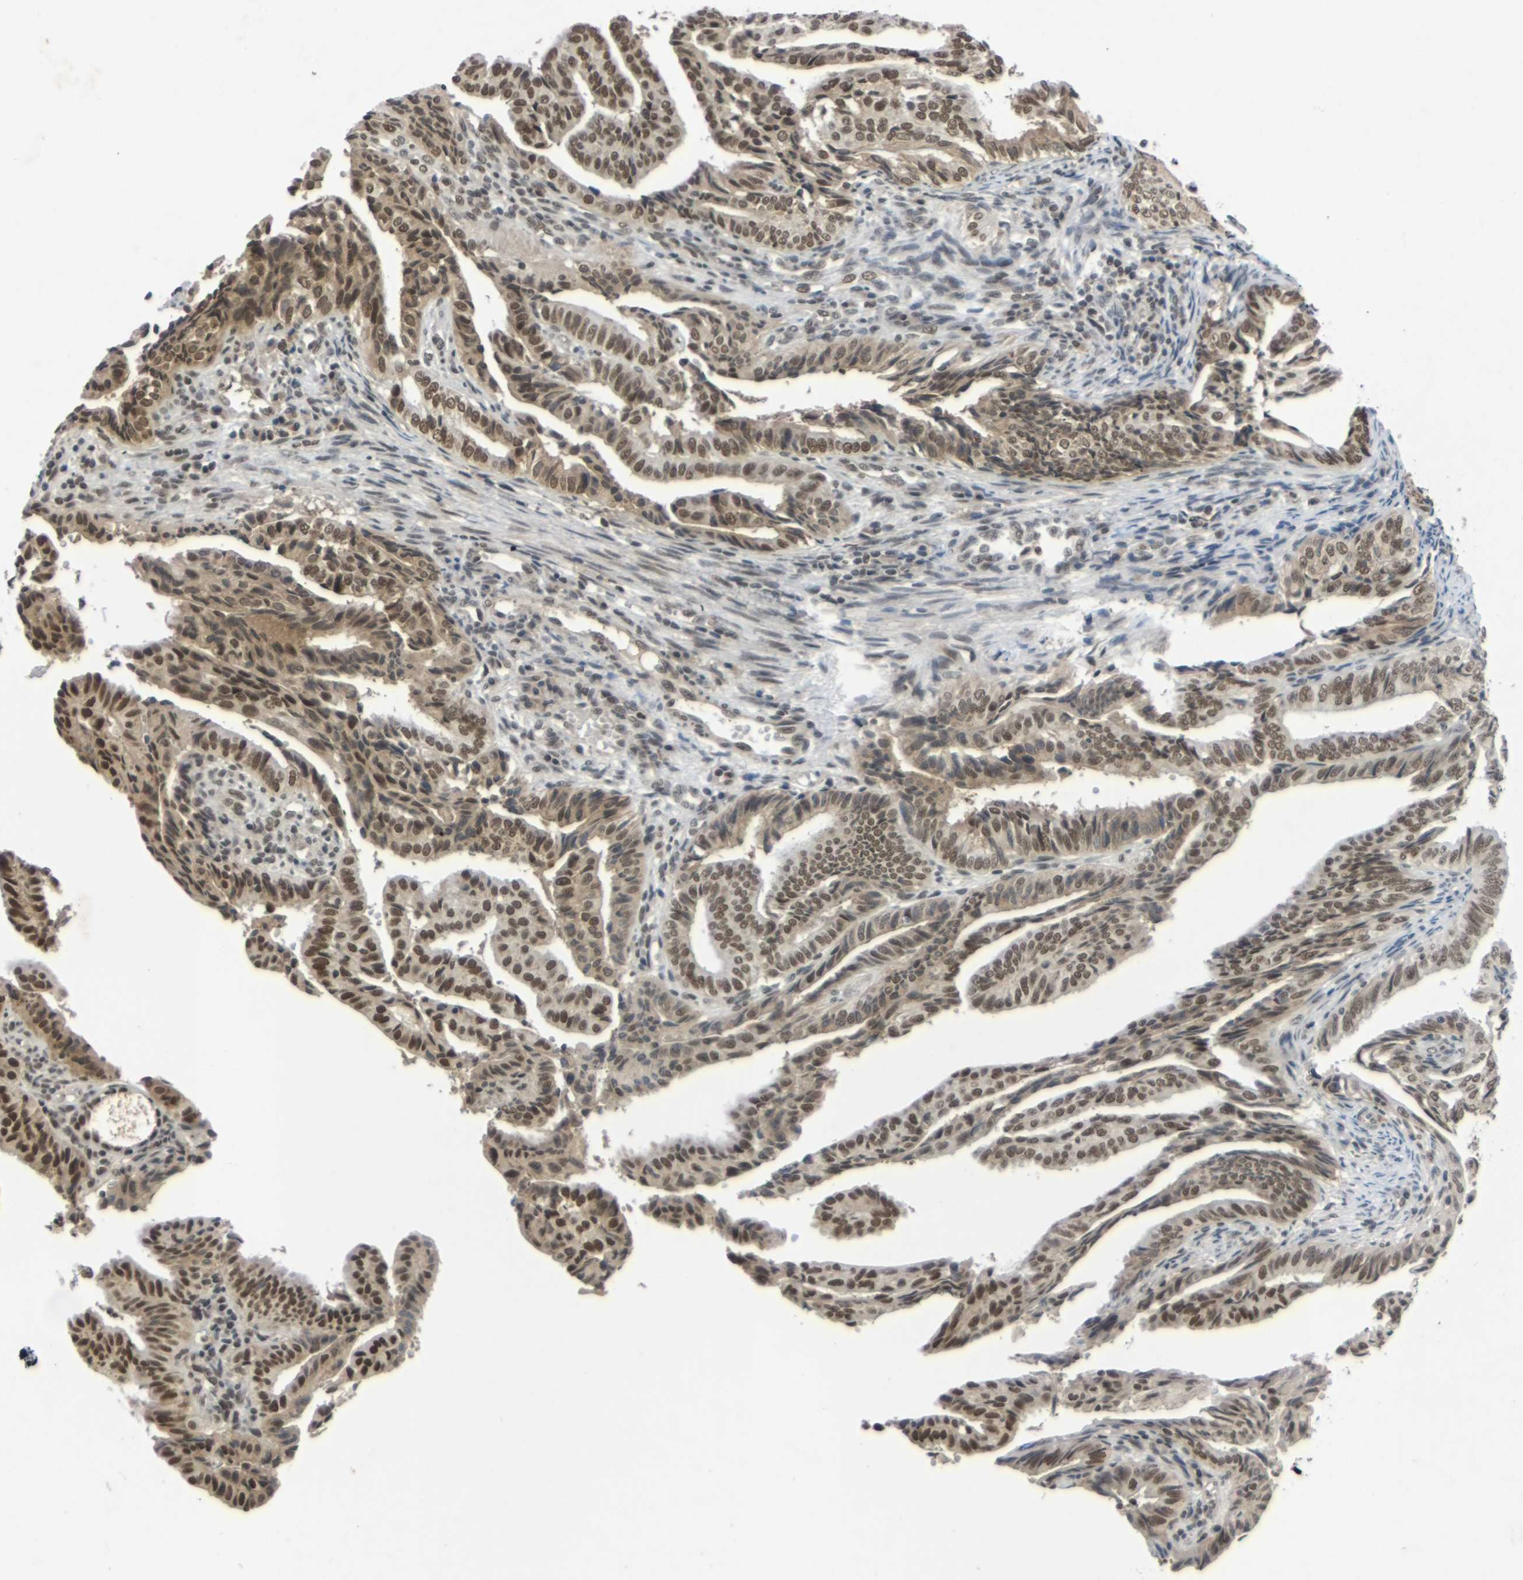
{"staining": {"intensity": "moderate", "quantity": ">75%", "location": "nuclear"}, "tissue": "endometrial cancer", "cell_type": "Tumor cells", "image_type": "cancer", "snomed": [{"axis": "morphology", "description": "Adenocarcinoma, NOS"}, {"axis": "topography", "description": "Endometrium"}], "caption": "Endometrial adenocarcinoma stained with a brown dye reveals moderate nuclear positive staining in about >75% of tumor cells.", "gene": "NELFA", "patient": {"sex": "female", "age": 58}}